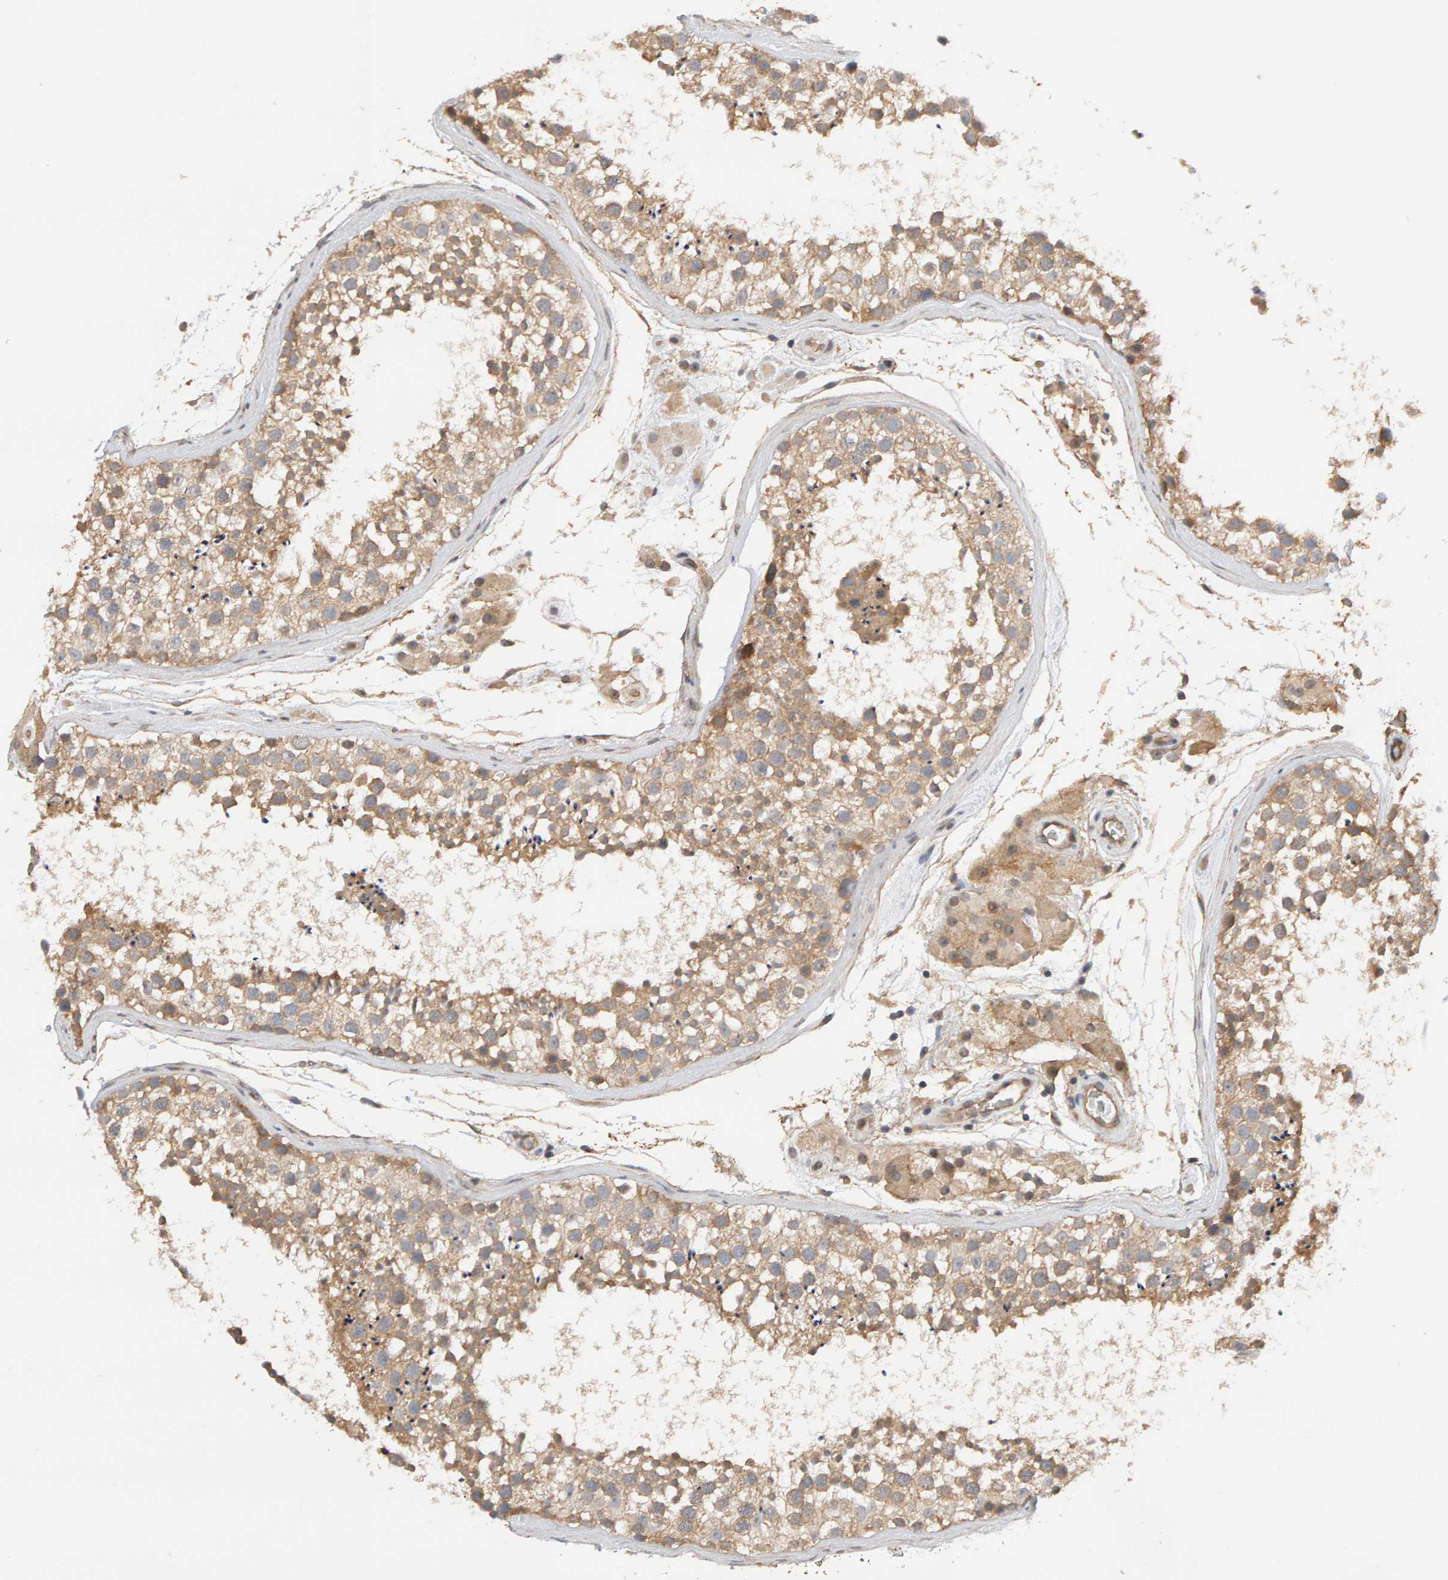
{"staining": {"intensity": "moderate", "quantity": "25%-75%", "location": "cytoplasmic/membranous"}, "tissue": "testis", "cell_type": "Cells in seminiferous ducts", "image_type": "normal", "snomed": [{"axis": "morphology", "description": "Normal tissue, NOS"}, {"axis": "topography", "description": "Testis"}], "caption": "The immunohistochemical stain labels moderate cytoplasmic/membranous expression in cells in seminiferous ducts of benign testis. (Stains: DAB (3,3'-diaminobenzidine) in brown, nuclei in blue, Microscopy: brightfield microscopy at high magnification).", "gene": "PPP1R16A", "patient": {"sex": "male", "age": 46}}